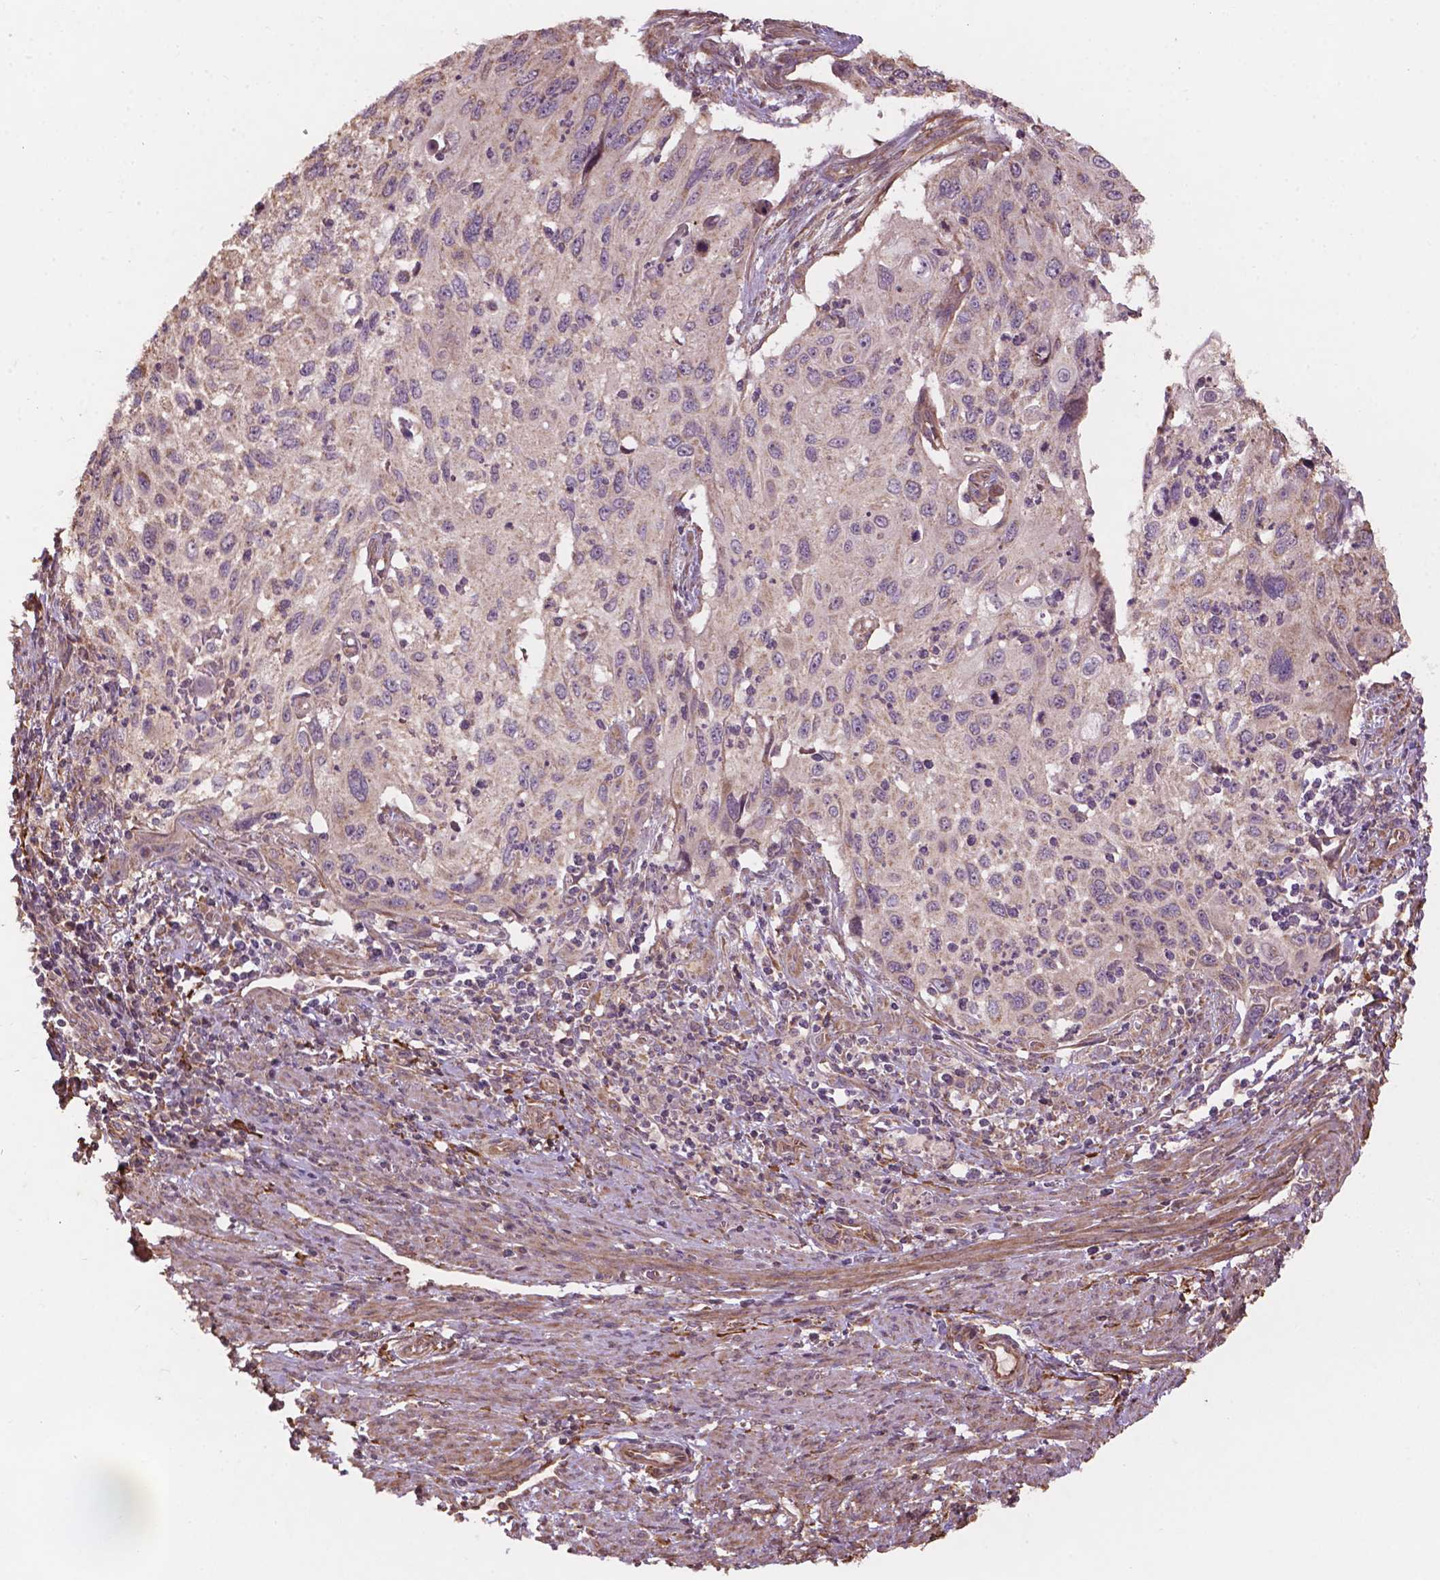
{"staining": {"intensity": "negative", "quantity": "none", "location": "none"}, "tissue": "cervical cancer", "cell_type": "Tumor cells", "image_type": "cancer", "snomed": [{"axis": "morphology", "description": "Squamous cell carcinoma, NOS"}, {"axis": "topography", "description": "Cervix"}], "caption": "Cervical cancer was stained to show a protein in brown. There is no significant positivity in tumor cells.", "gene": "CDC42BPA", "patient": {"sex": "female", "age": 70}}